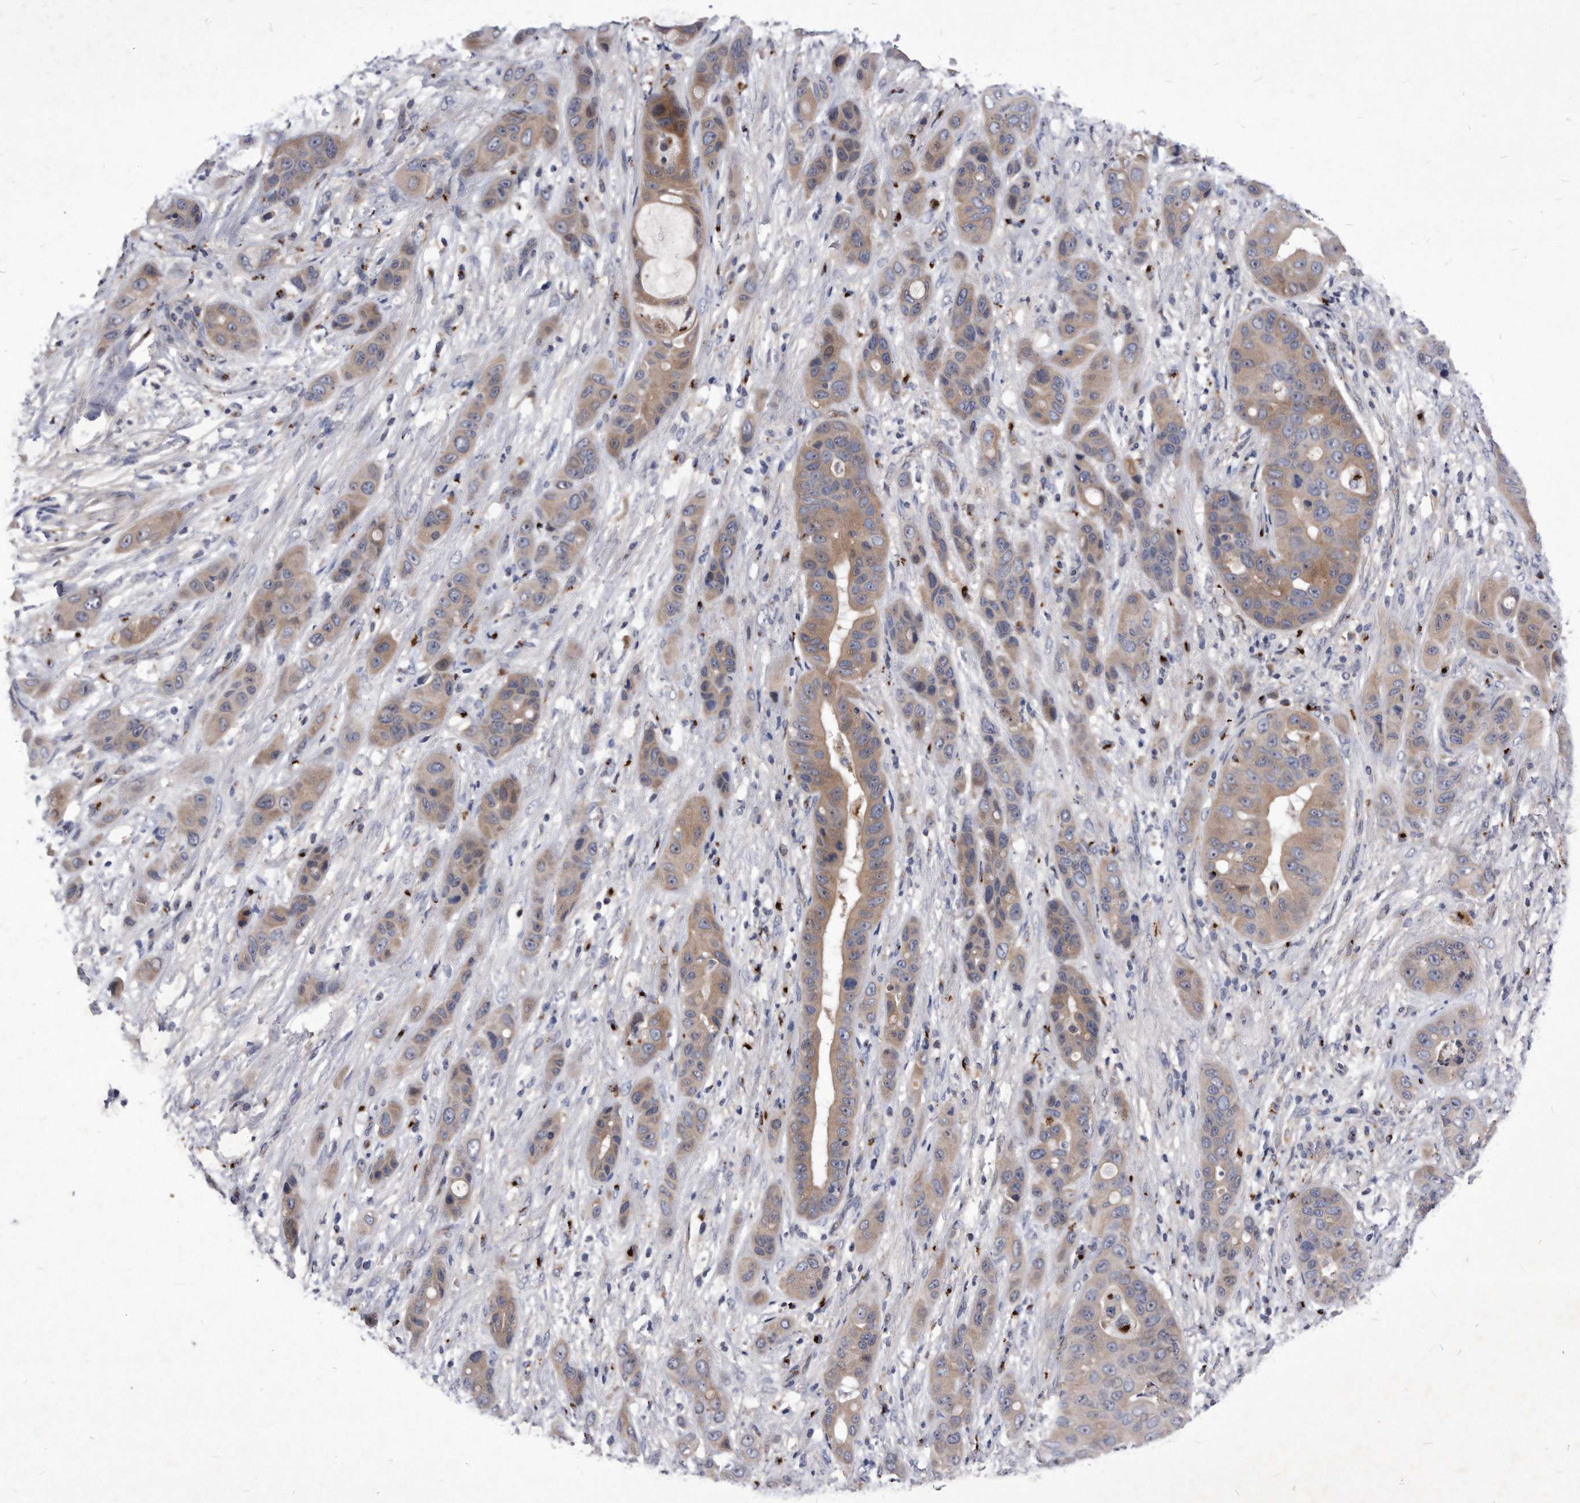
{"staining": {"intensity": "weak", "quantity": ">75%", "location": "cytoplasmic/membranous"}, "tissue": "liver cancer", "cell_type": "Tumor cells", "image_type": "cancer", "snomed": [{"axis": "morphology", "description": "Cholangiocarcinoma"}, {"axis": "topography", "description": "Liver"}], "caption": "The immunohistochemical stain shows weak cytoplasmic/membranous positivity in tumor cells of liver cancer (cholangiocarcinoma) tissue.", "gene": "MGAT4A", "patient": {"sex": "female", "age": 52}}